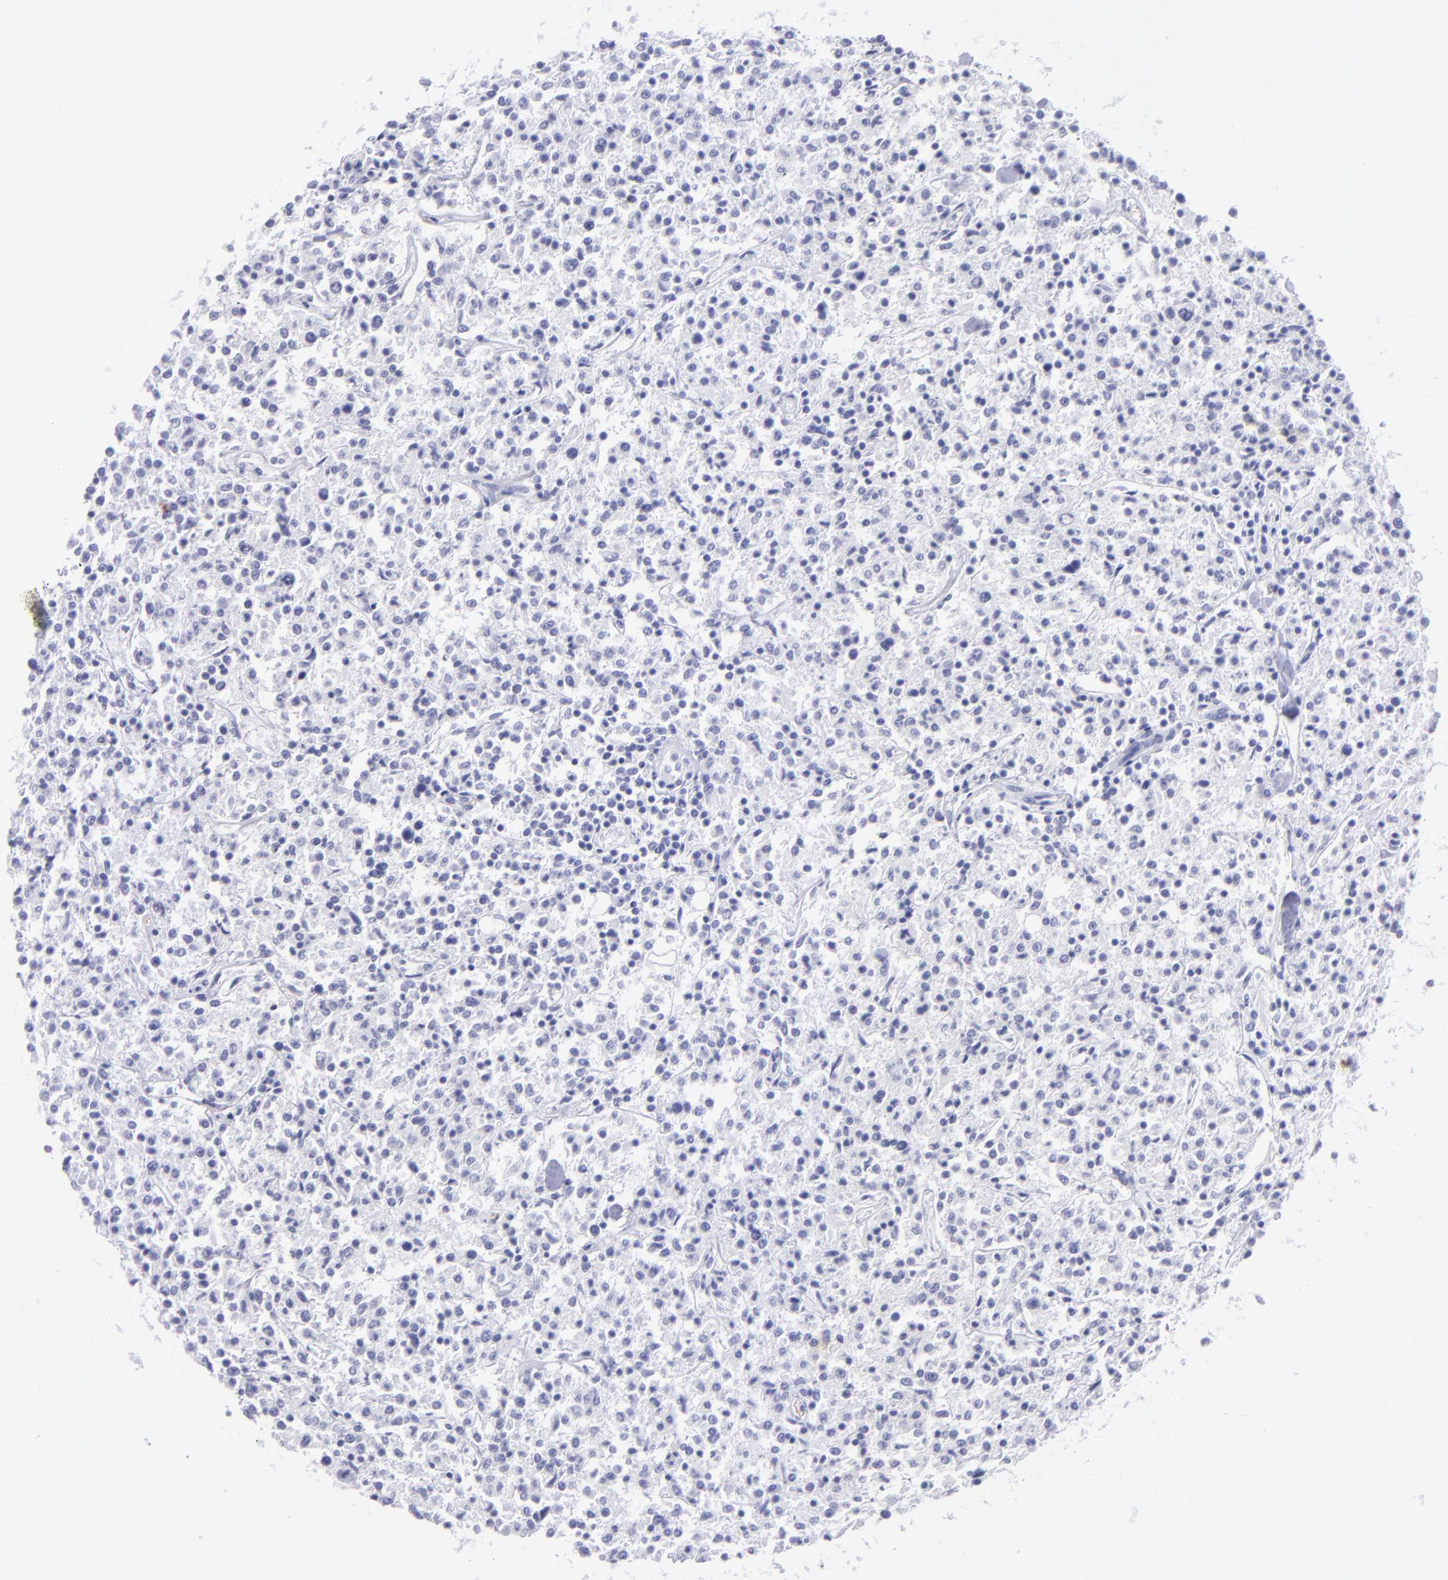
{"staining": {"intensity": "negative", "quantity": "none", "location": "none"}, "tissue": "lymphoma", "cell_type": "Tumor cells", "image_type": "cancer", "snomed": [{"axis": "morphology", "description": "Malignant lymphoma, non-Hodgkin's type, Low grade"}, {"axis": "topography", "description": "Small intestine"}], "caption": "Immunohistochemical staining of human lymphoma exhibits no significant expression in tumor cells.", "gene": "GYPA", "patient": {"sex": "female", "age": 59}}